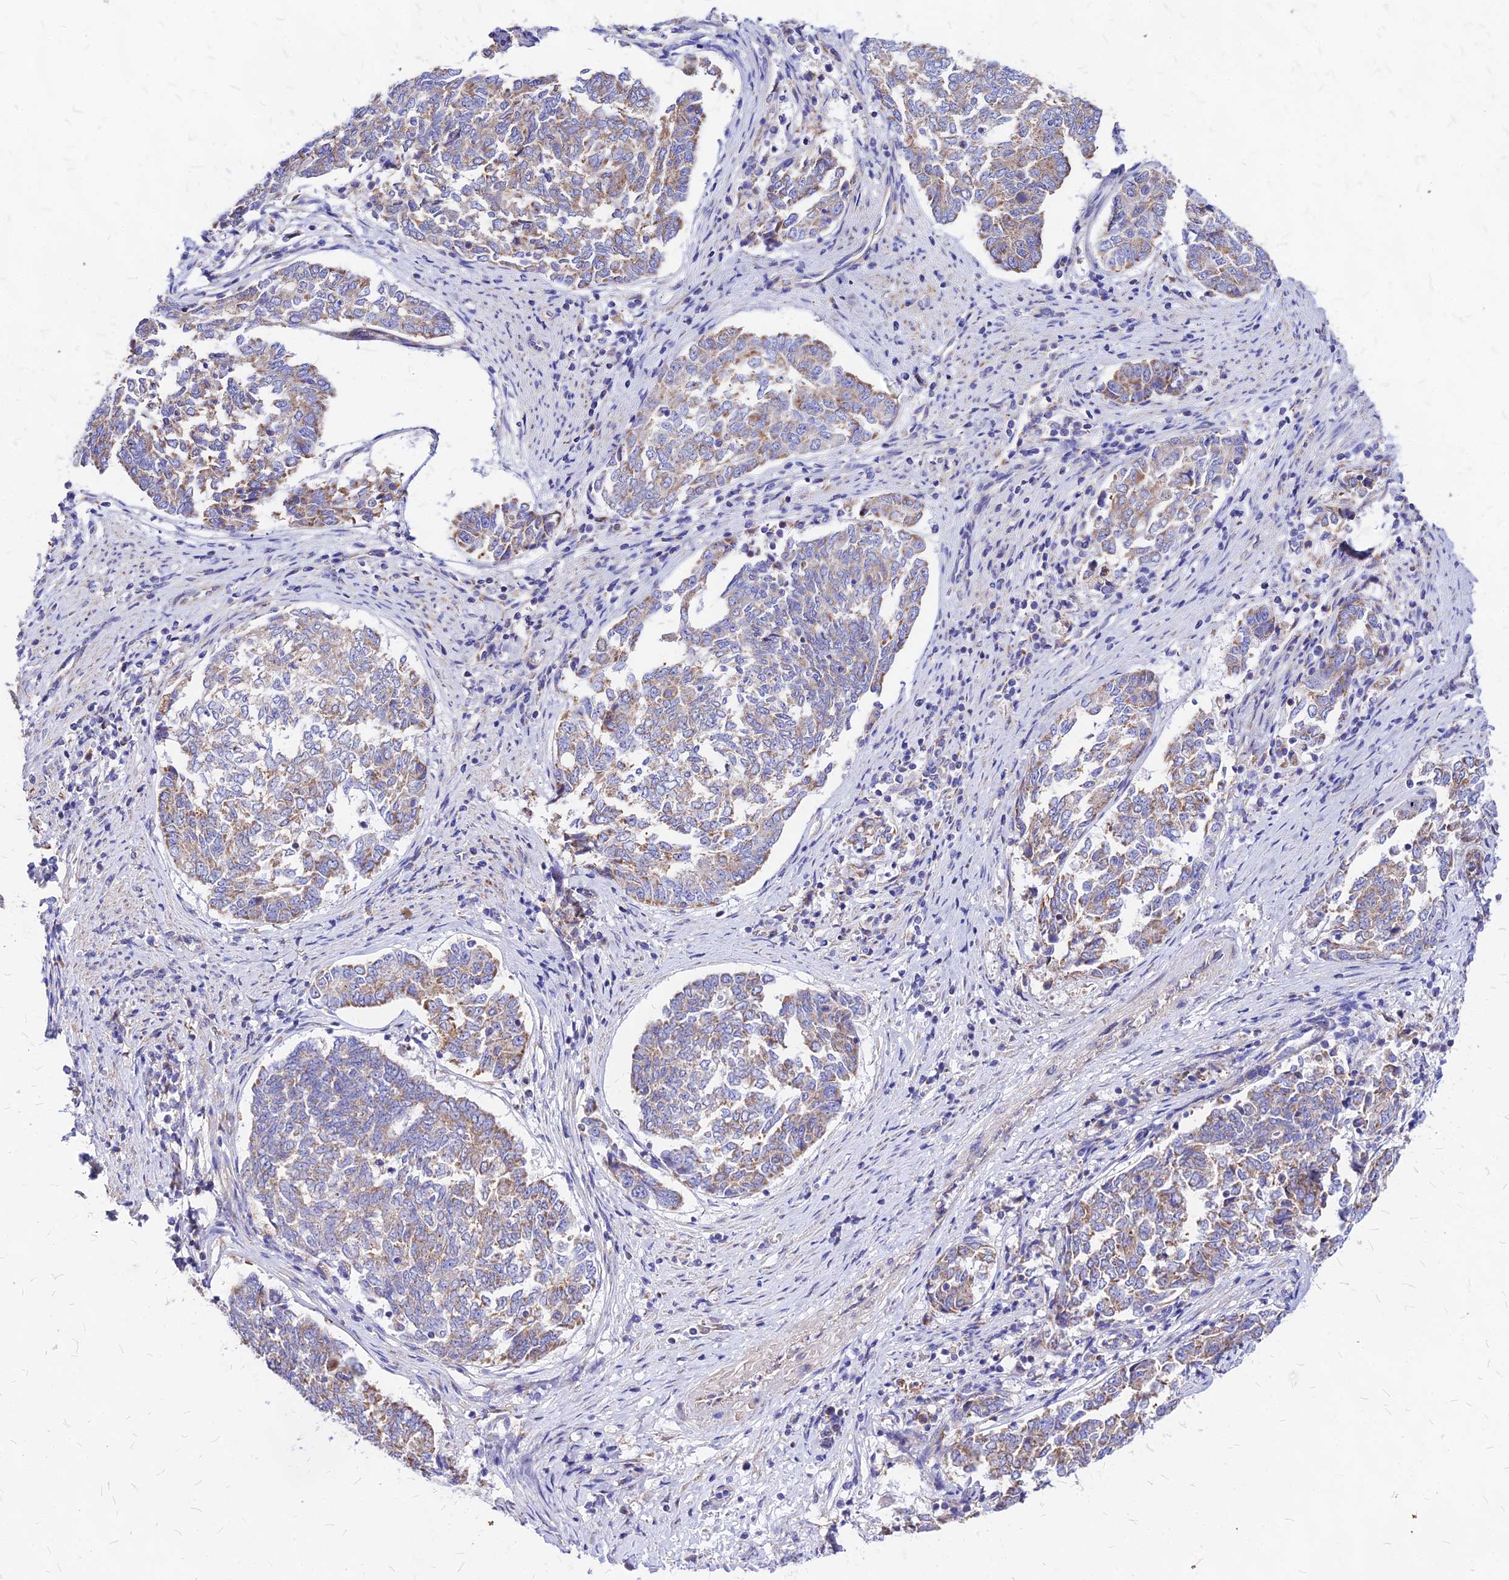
{"staining": {"intensity": "moderate", "quantity": "25%-75%", "location": "cytoplasmic/membranous"}, "tissue": "endometrial cancer", "cell_type": "Tumor cells", "image_type": "cancer", "snomed": [{"axis": "morphology", "description": "Adenocarcinoma, NOS"}, {"axis": "topography", "description": "Endometrium"}], "caption": "Protein analysis of endometrial cancer (adenocarcinoma) tissue demonstrates moderate cytoplasmic/membranous positivity in about 25%-75% of tumor cells.", "gene": "MRPL3", "patient": {"sex": "female", "age": 80}}